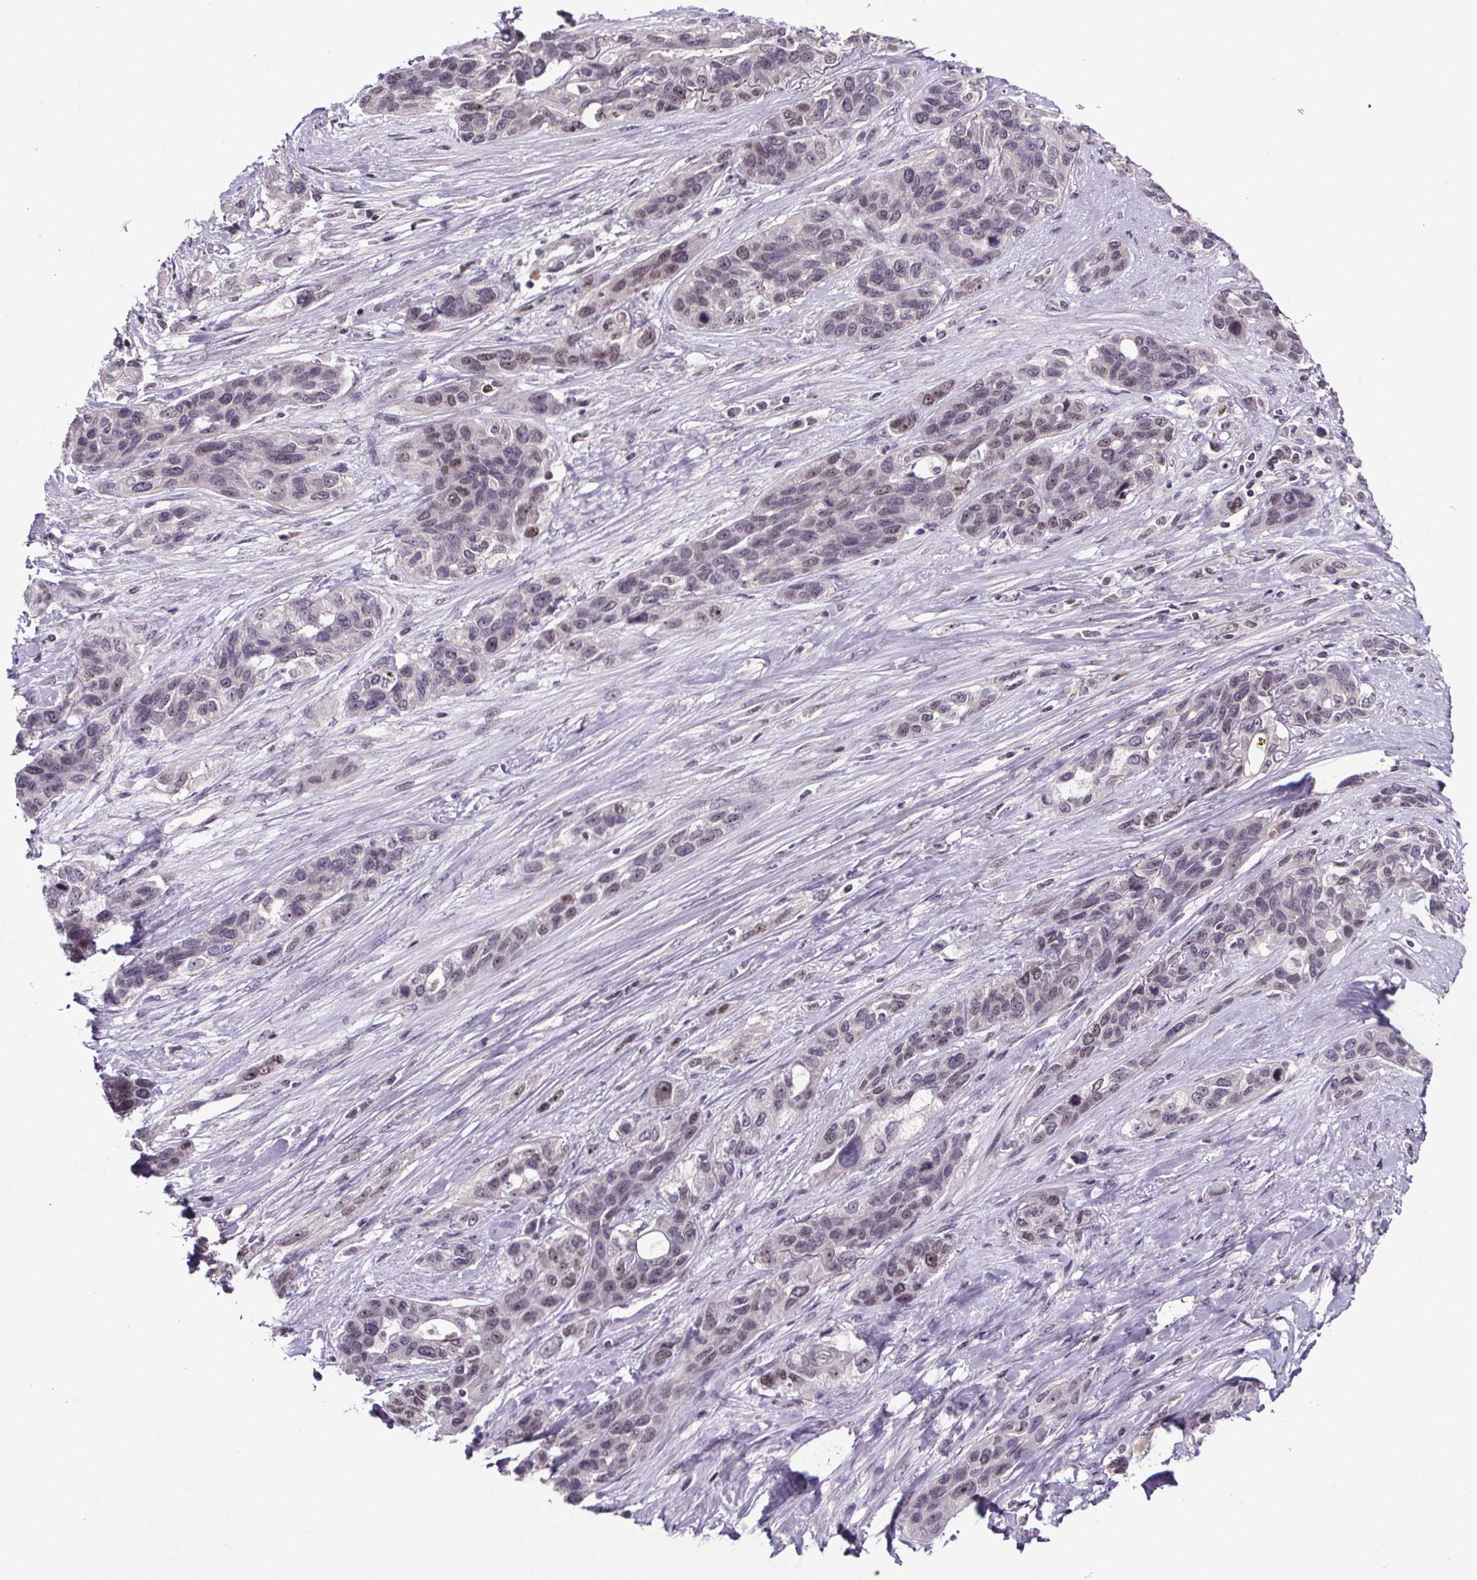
{"staining": {"intensity": "negative", "quantity": "none", "location": "none"}, "tissue": "lung cancer", "cell_type": "Tumor cells", "image_type": "cancer", "snomed": [{"axis": "morphology", "description": "Squamous cell carcinoma, NOS"}, {"axis": "topography", "description": "Lung"}], "caption": "Tumor cells show no significant expression in lung cancer.", "gene": "ATMIN", "patient": {"sex": "female", "age": 70}}